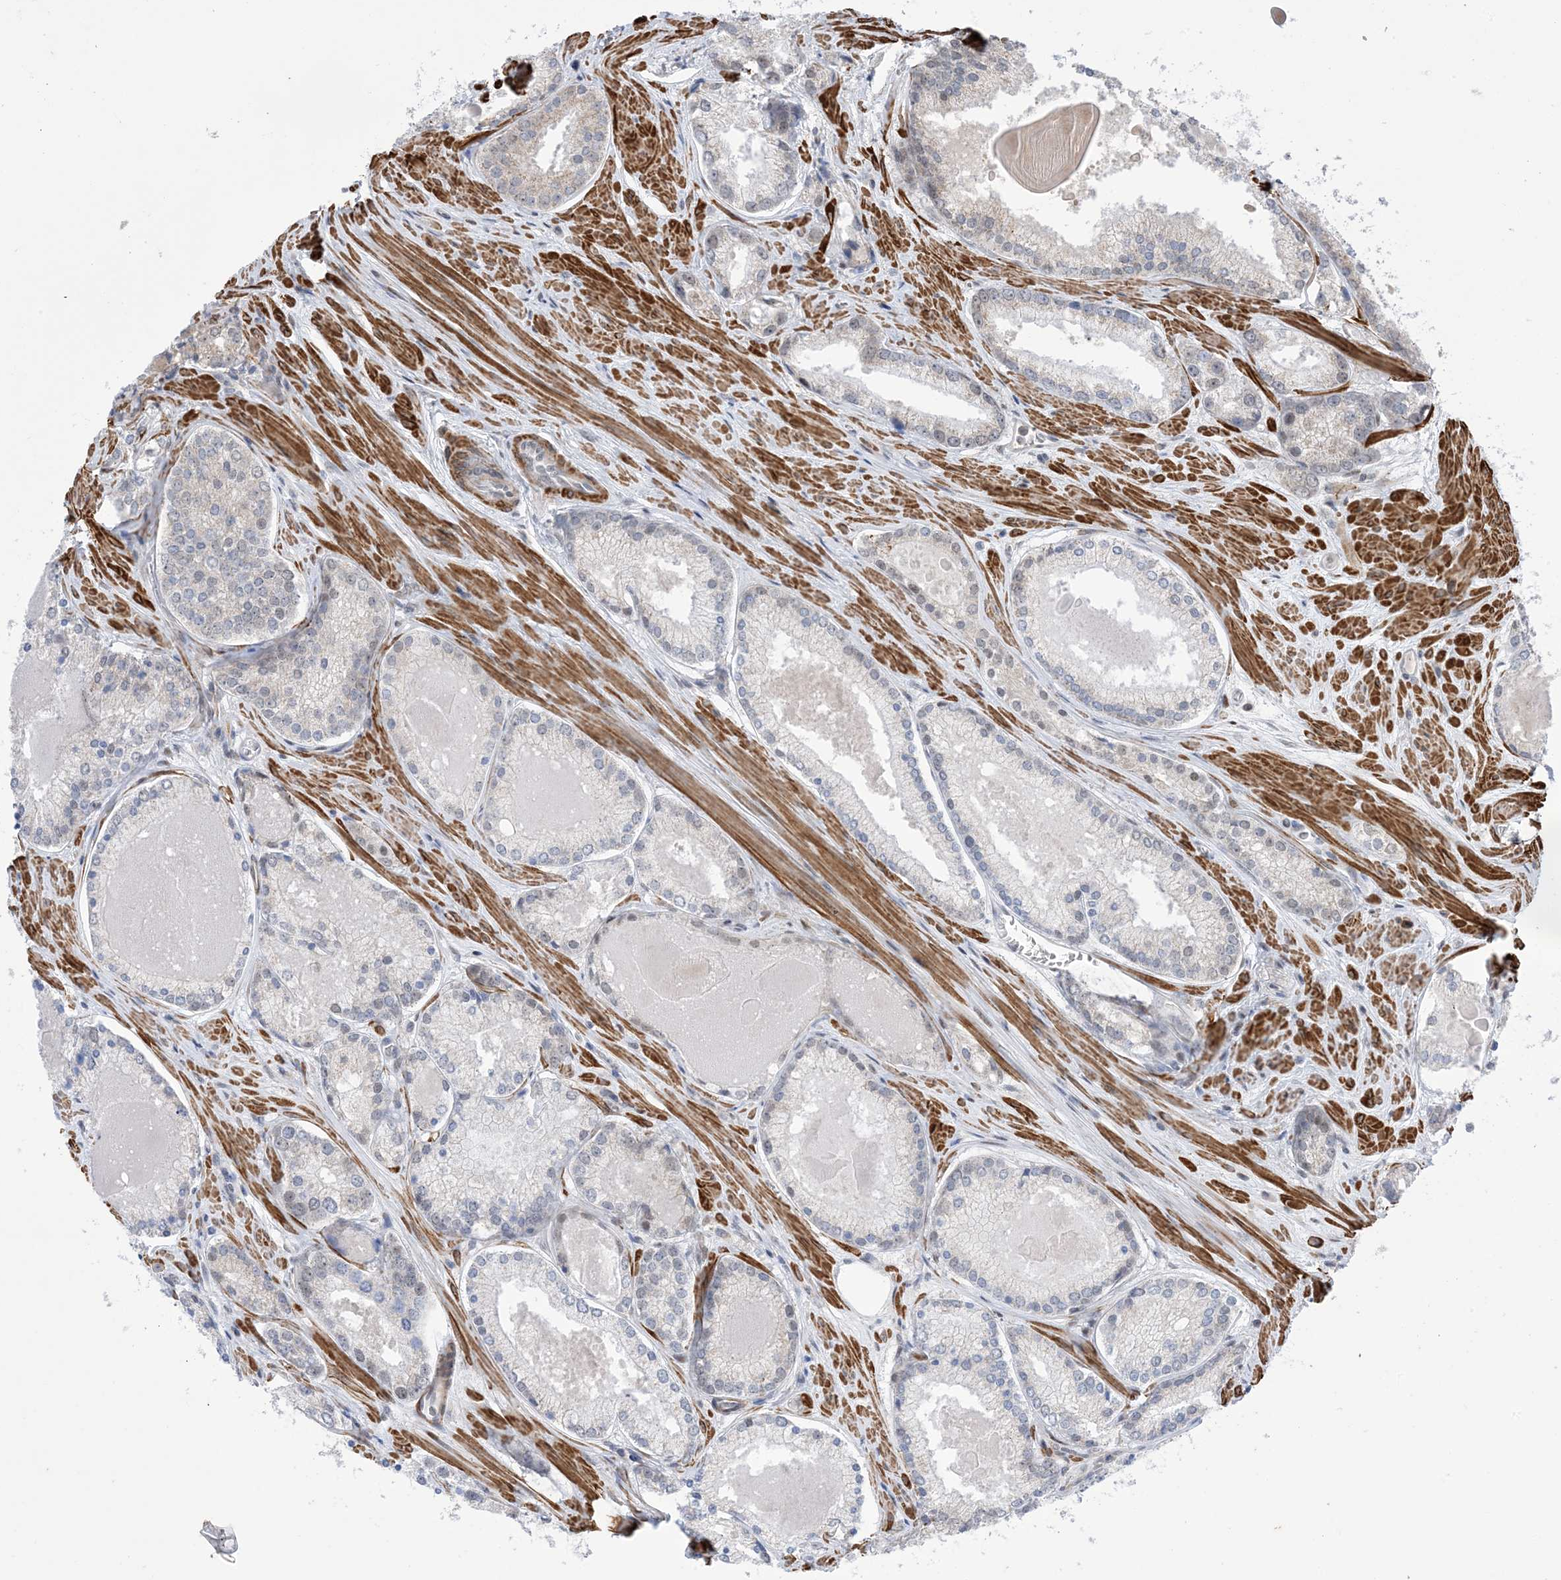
{"staining": {"intensity": "negative", "quantity": "none", "location": "none"}, "tissue": "prostate cancer", "cell_type": "Tumor cells", "image_type": "cancer", "snomed": [{"axis": "morphology", "description": "Adenocarcinoma, Low grade"}, {"axis": "topography", "description": "Prostate"}], "caption": "Immunohistochemistry (IHC) micrograph of low-grade adenocarcinoma (prostate) stained for a protein (brown), which exhibits no positivity in tumor cells. (Brightfield microscopy of DAB (3,3'-diaminobenzidine) IHC at high magnification).", "gene": "ZNF8", "patient": {"sex": "male", "age": 54}}